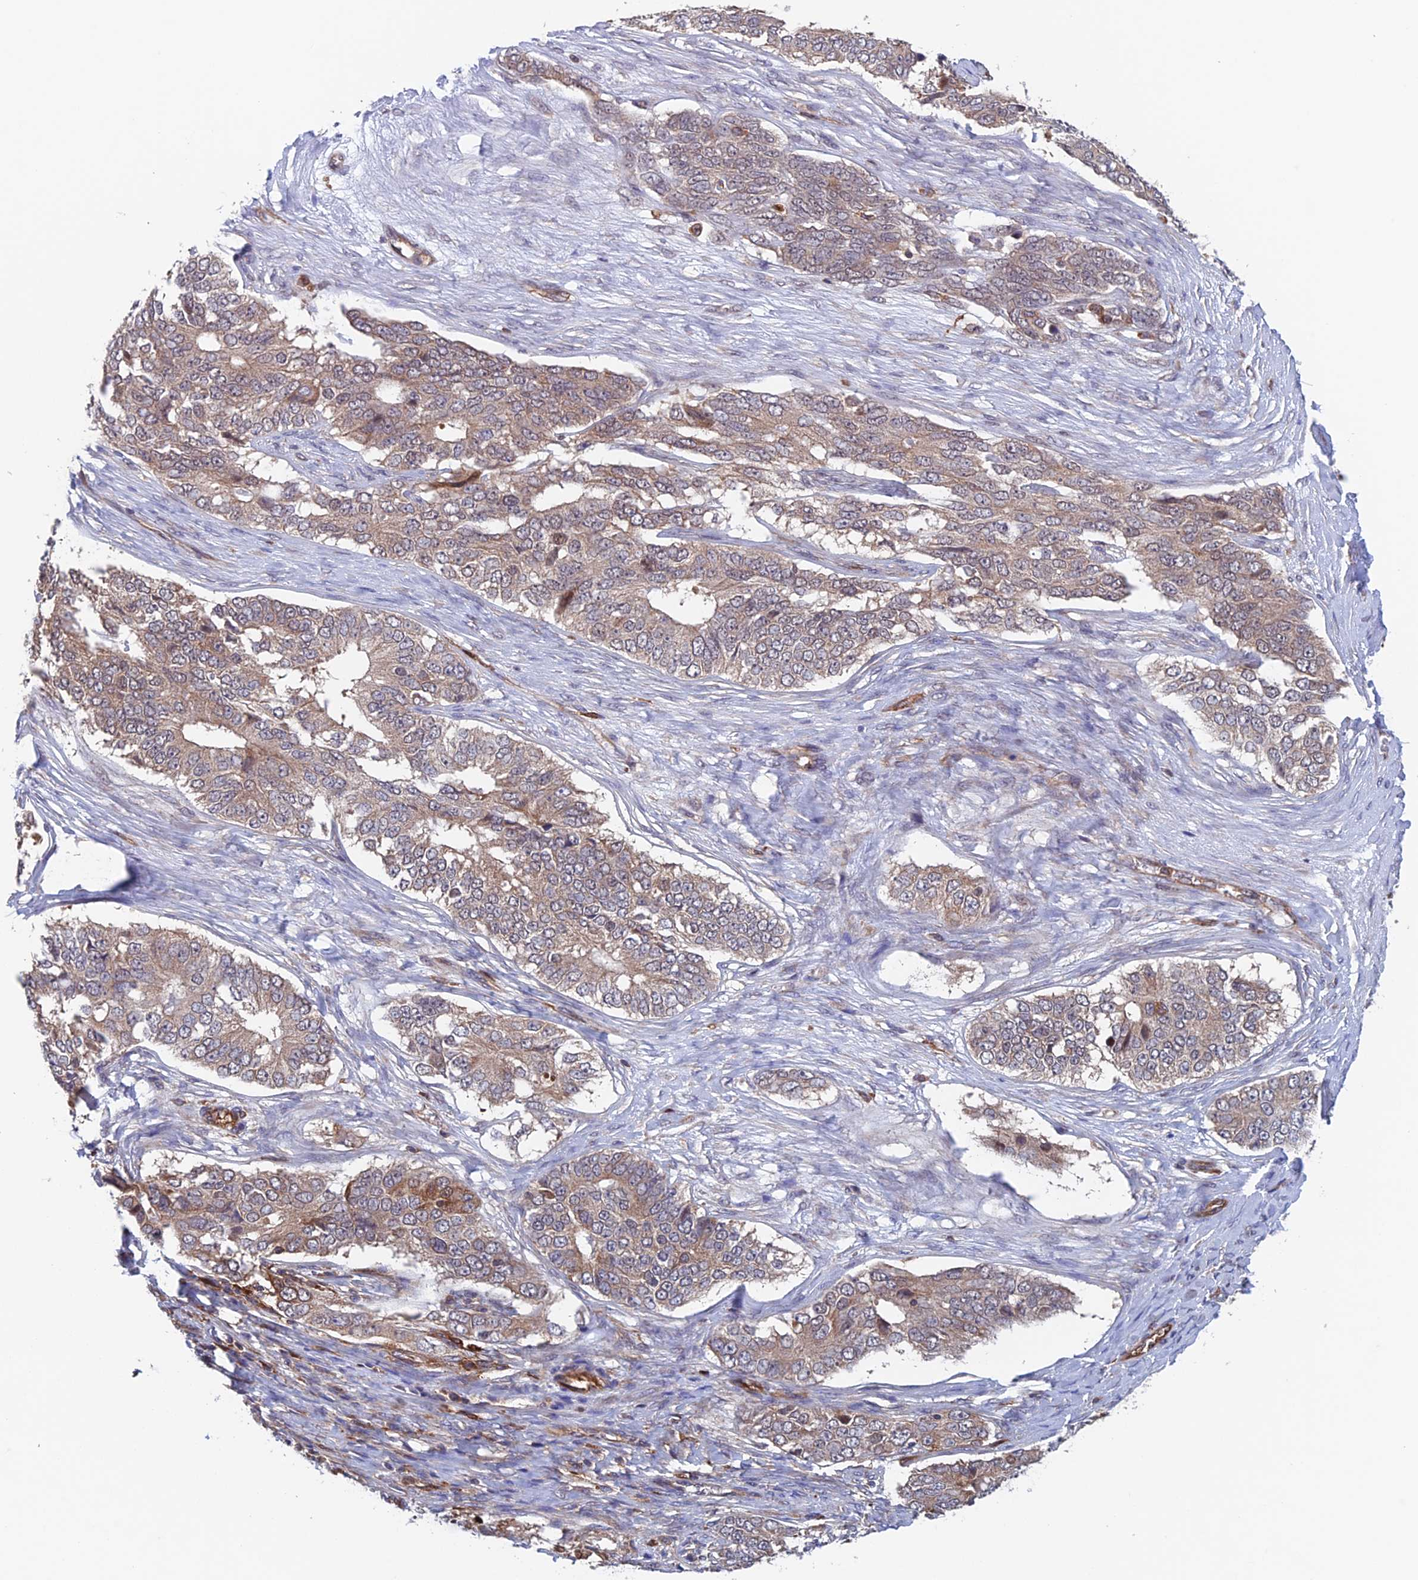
{"staining": {"intensity": "moderate", "quantity": ">75%", "location": "cytoplasmic/membranous"}, "tissue": "ovarian cancer", "cell_type": "Tumor cells", "image_type": "cancer", "snomed": [{"axis": "morphology", "description": "Carcinoma, endometroid"}, {"axis": "topography", "description": "Ovary"}], "caption": "Moderate cytoplasmic/membranous protein positivity is appreciated in about >75% of tumor cells in ovarian cancer (endometroid carcinoma).", "gene": "NUDT16L1", "patient": {"sex": "female", "age": 51}}